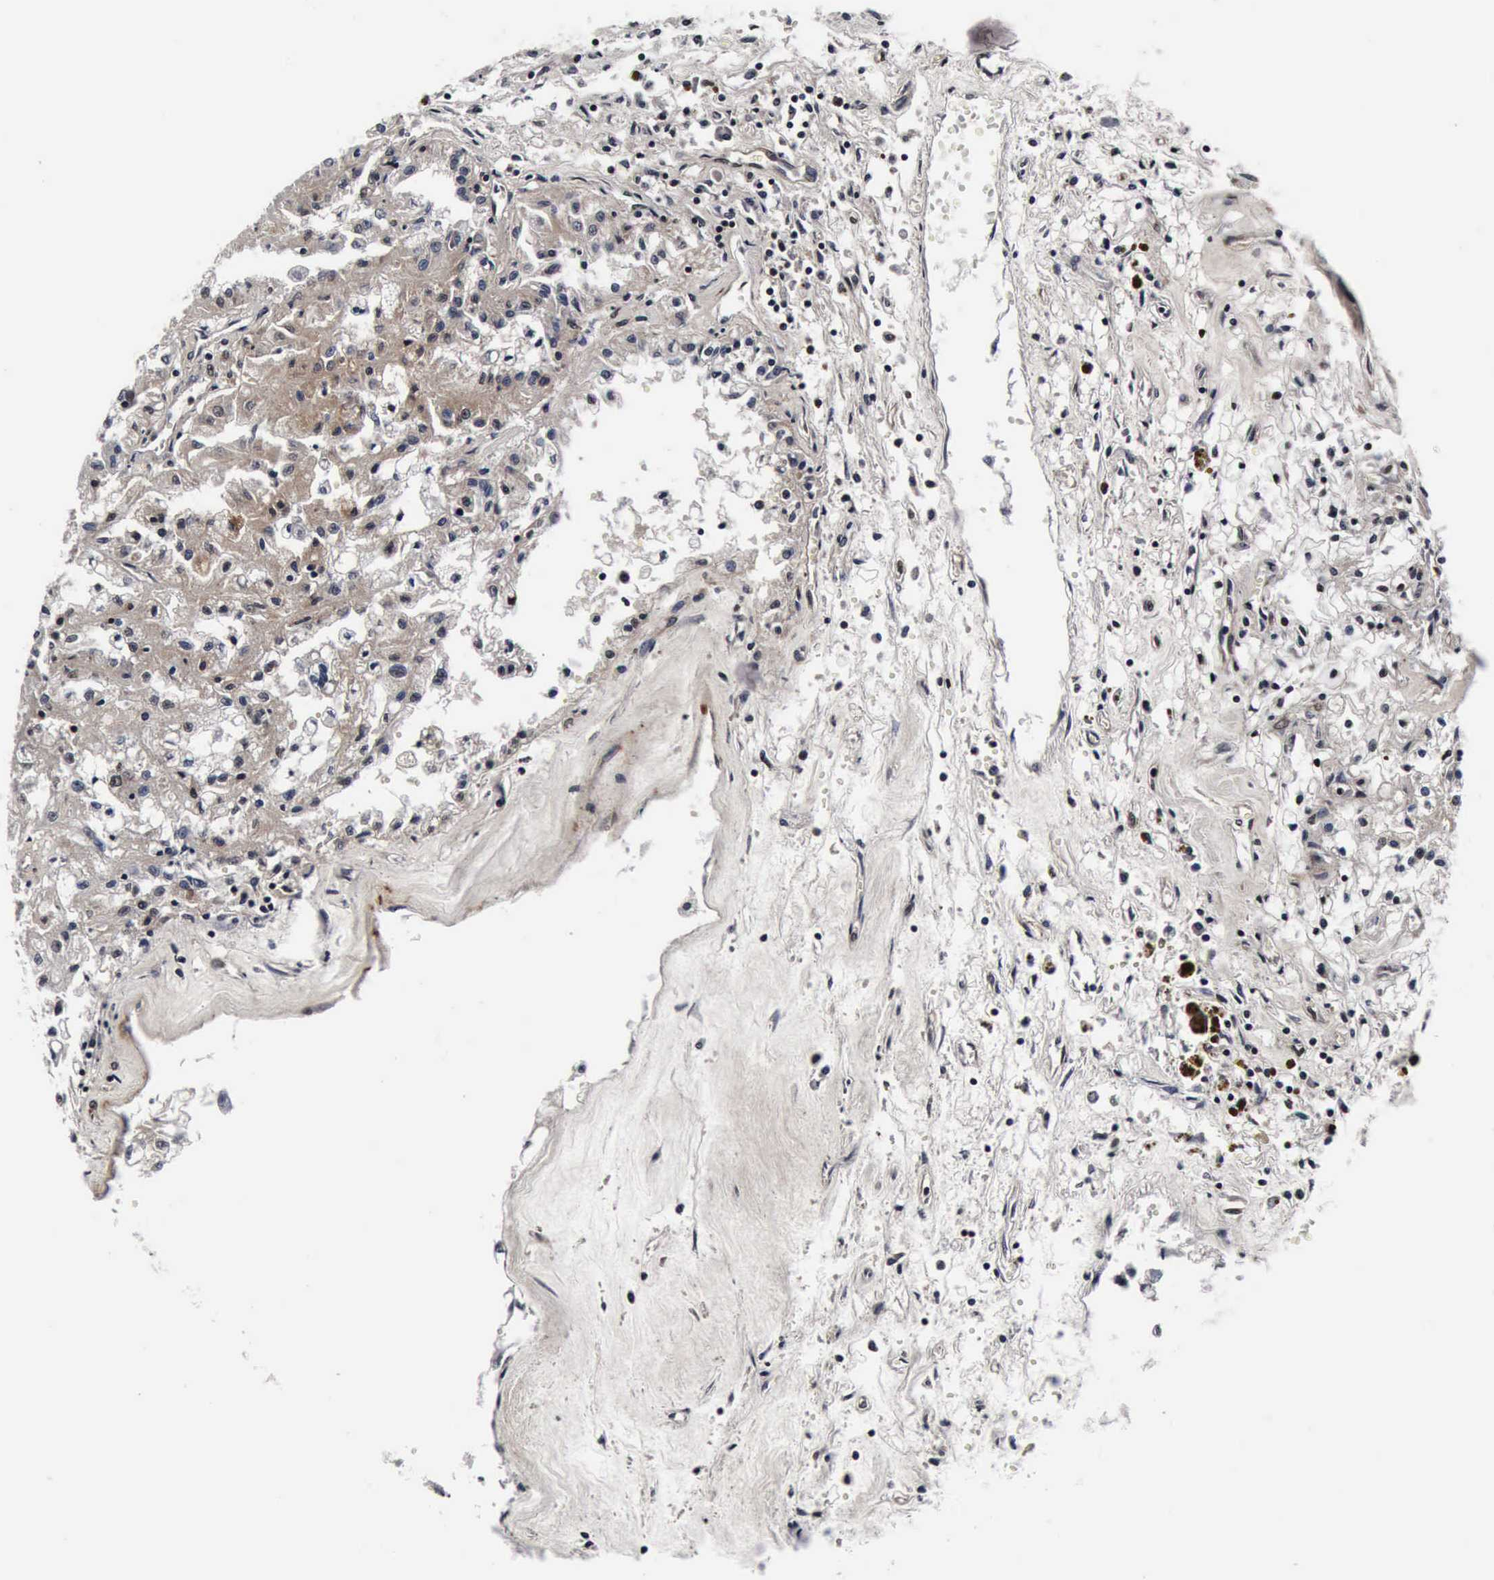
{"staining": {"intensity": "weak", "quantity": "25%-75%", "location": "cytoplasmic/membranous,nuclear"}, "tissue": "renal cancer", "cell_type": "Tumor cells", "image_type": "cancer", "snomed": [{"axis": "morphology", "description": "Adenocarcinoma, NOS"}, {"axis": "topography", "description": "Kidney"}], "caption": "Renal cancer (adenocarcinoma) stained for a protein (brown) exhibits weak cytoplasmic/membranous and nuclear positive expression in about 25%-75% of tumor cells.", "gene": "UBC", "patient": {"sex": "male", "age": 78}}